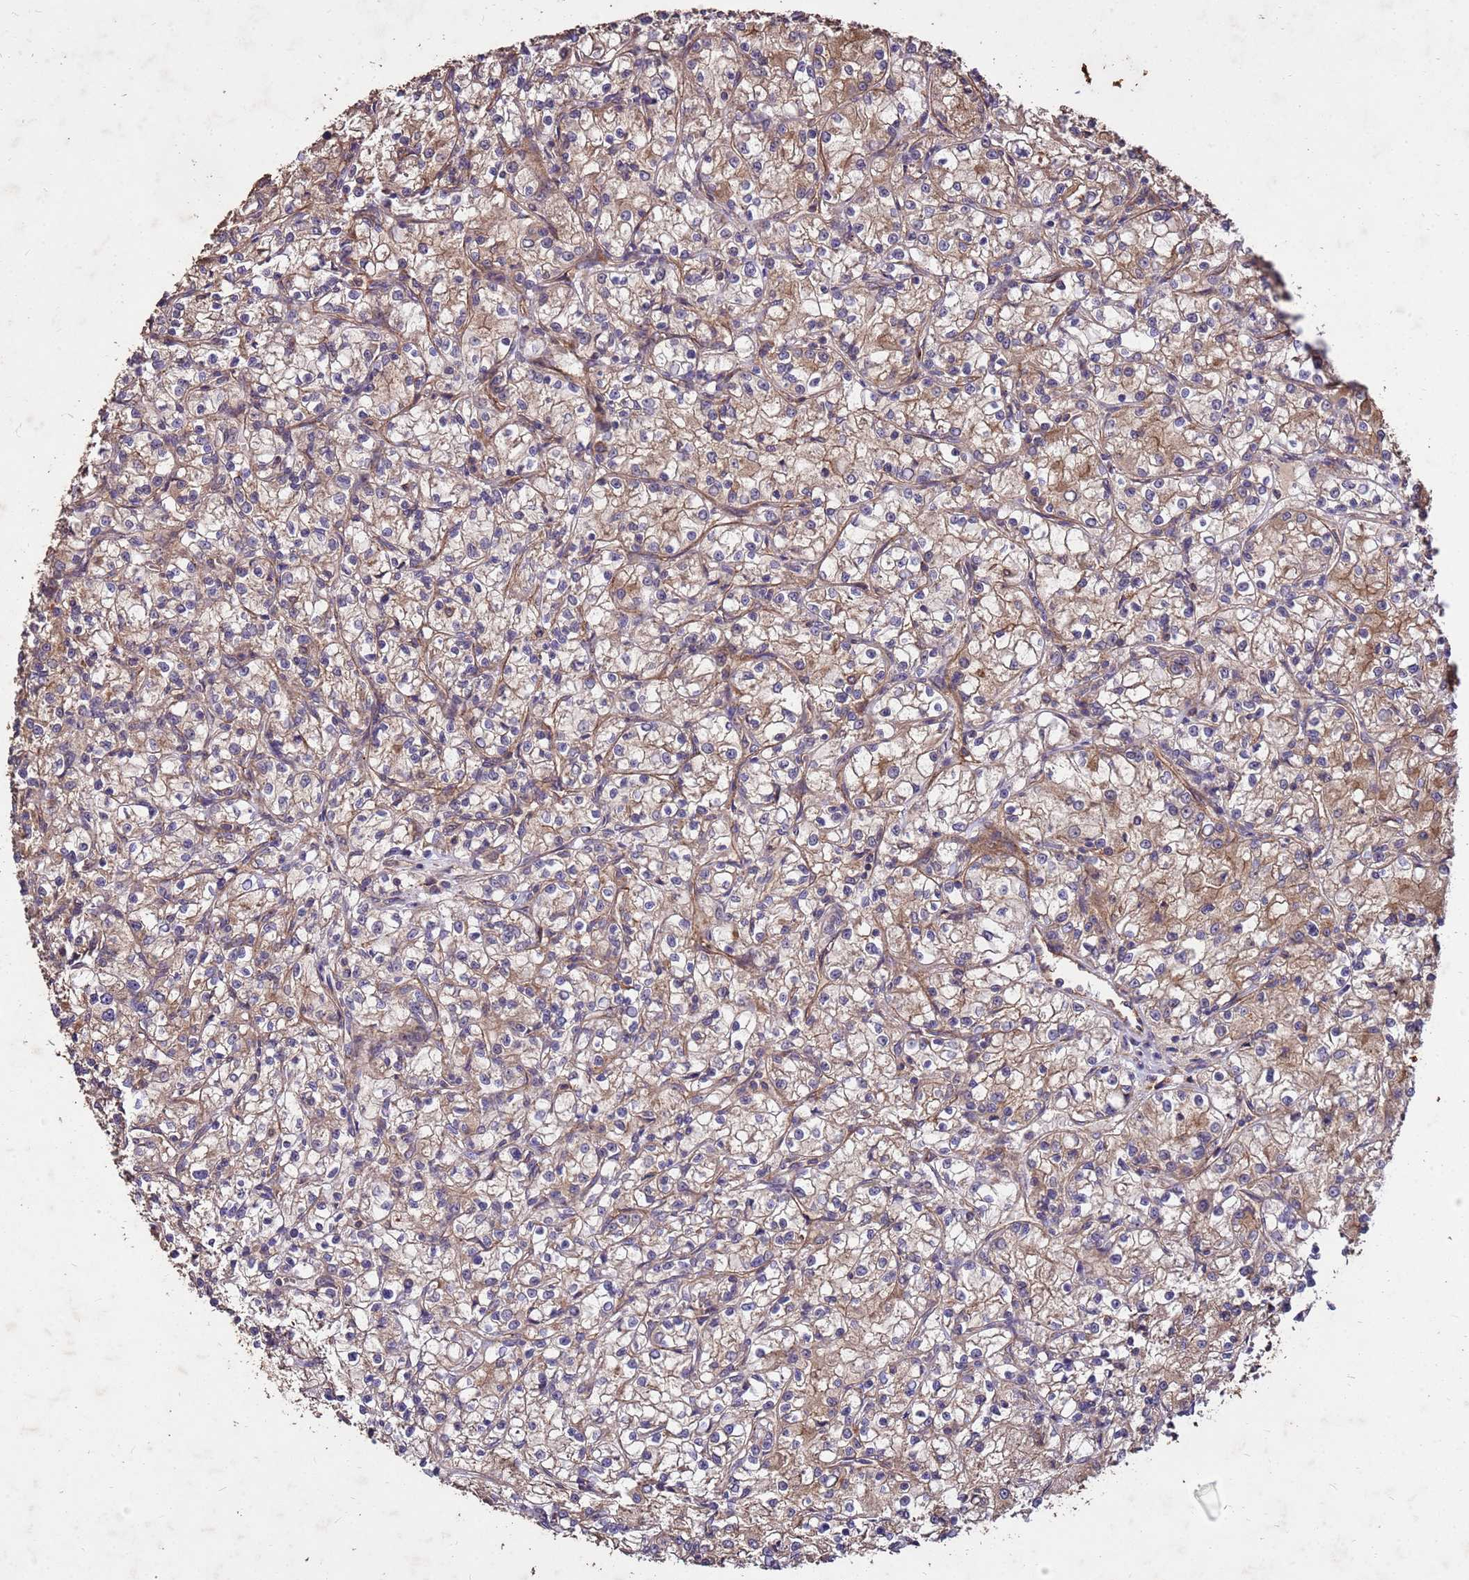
{"staining": {"intensity": "weak", "quantity": ">75%", "location": "cytoplasmic/membranous"}, "tissue": "renal cancer", "cell_type": "Tumor cells", "image_type": "cancer", "snomed": [{"axis": "morphology", "description": "Adenocarcinoma, NOS"}, {"axis": "topography", "description": "Kidney"}], "caption": "Brown immunohistochemical staining in renal cancer shows weak cytoplasmic/membranous staining in about >75% of tumor cells.", "gene": "TOR4A", "patient": {"sex": "female", "age": 59}}